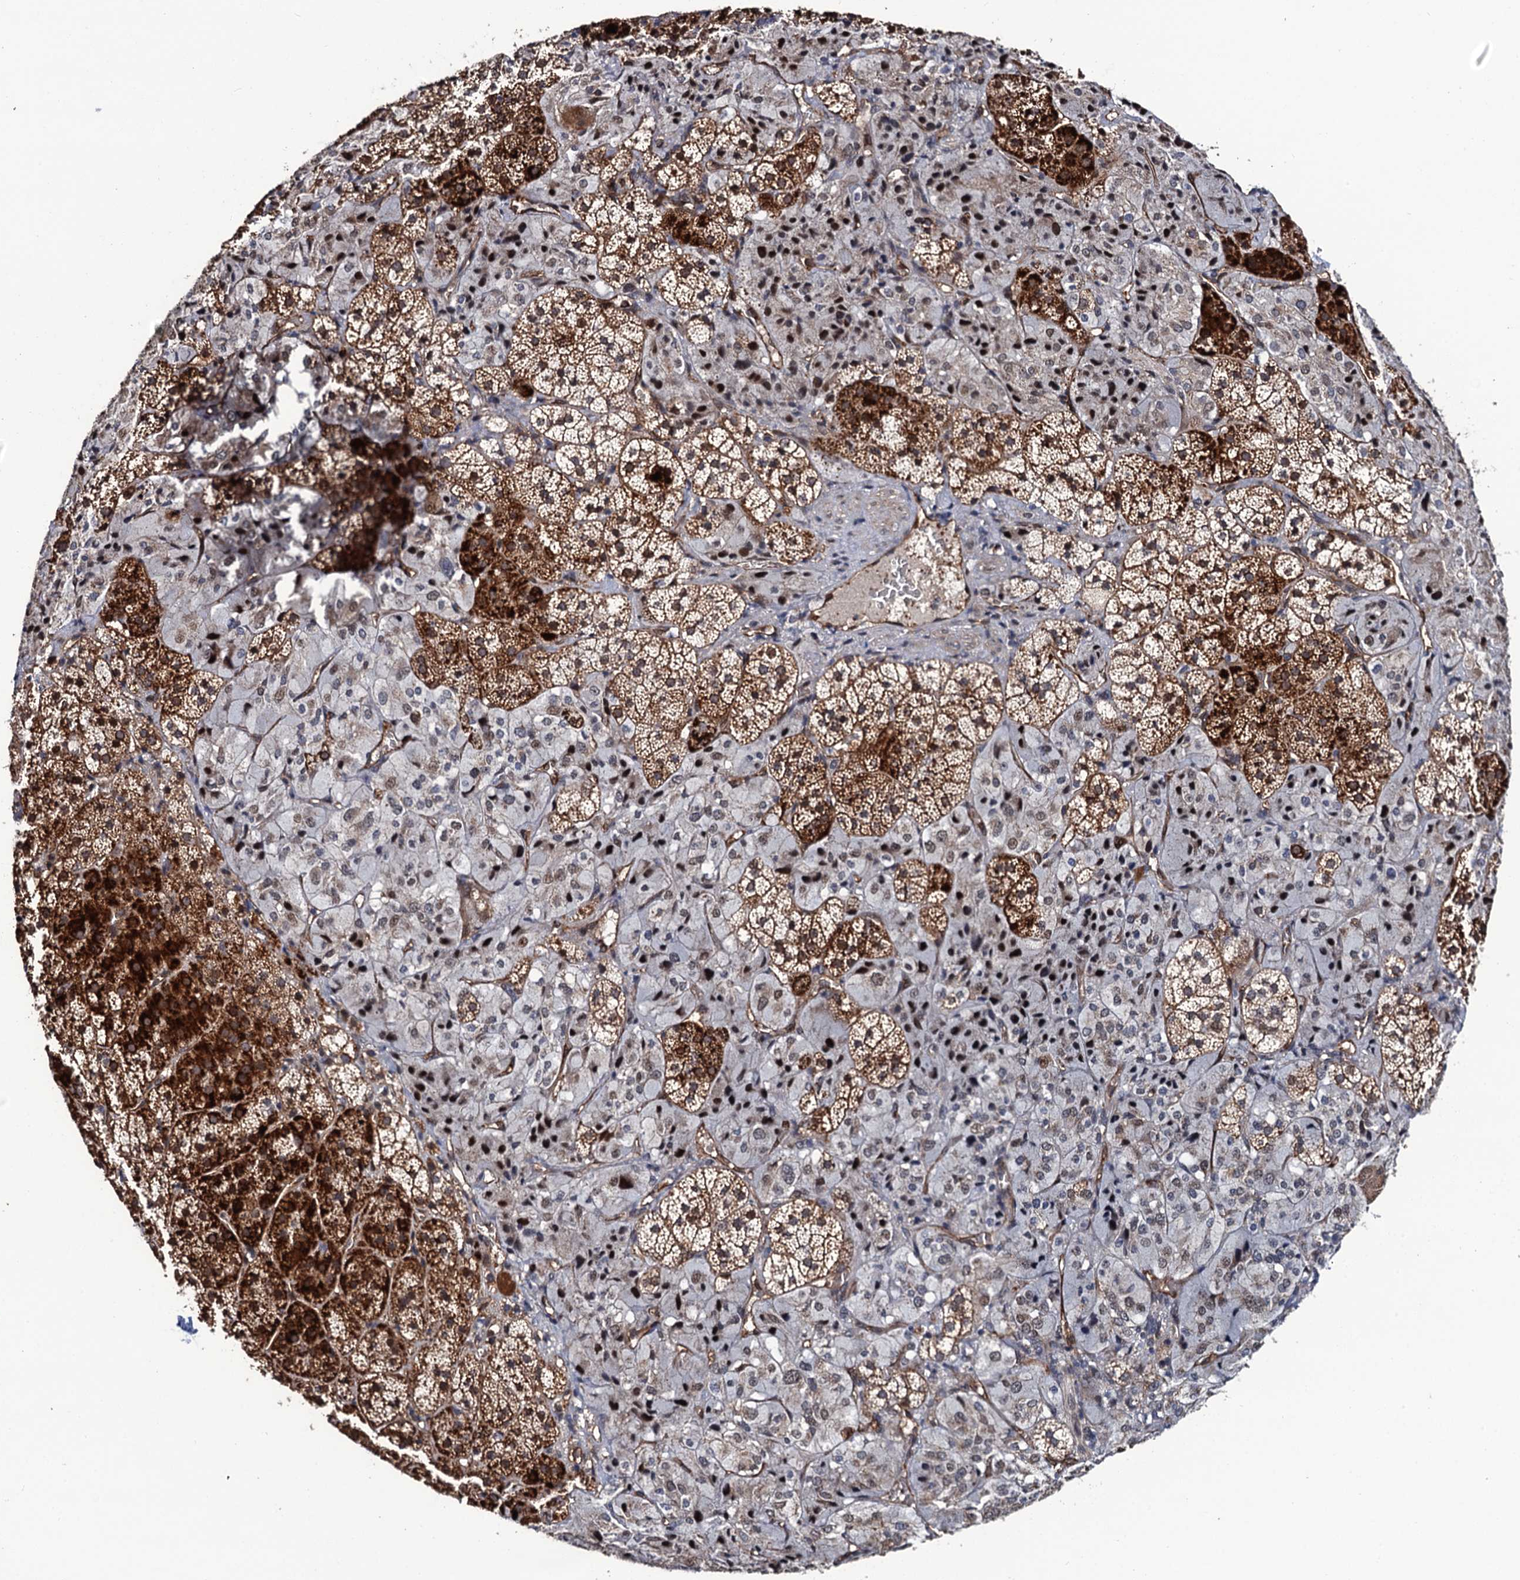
{"staining": {"intensity": "strong", "quantity": "25%-75%", "location": "cytoplasmic/membranous,nuclear"}, "tissue": "adrenal gland", "cell_type": "Glandular cells", "image_type": "normal", "snomed": [{"axis": "morphology", "description": "Normal tissue, NOS"}, {"axis": "topography", "description": "Adrenal gland"}], "caption": "Adrenal gland stained with IHC exhibits strong cytoplasmic/membranous,nuclear positivity in about 25%-75% of glandular cells. Using DAB (3,3'-diaminobenzidine) (brown) and hematoxylin (blue) stains, captured at high magnification using brightfield microscopy.", "gene": "LRRC63", "patient": {"sex": "female", "age": 44}}